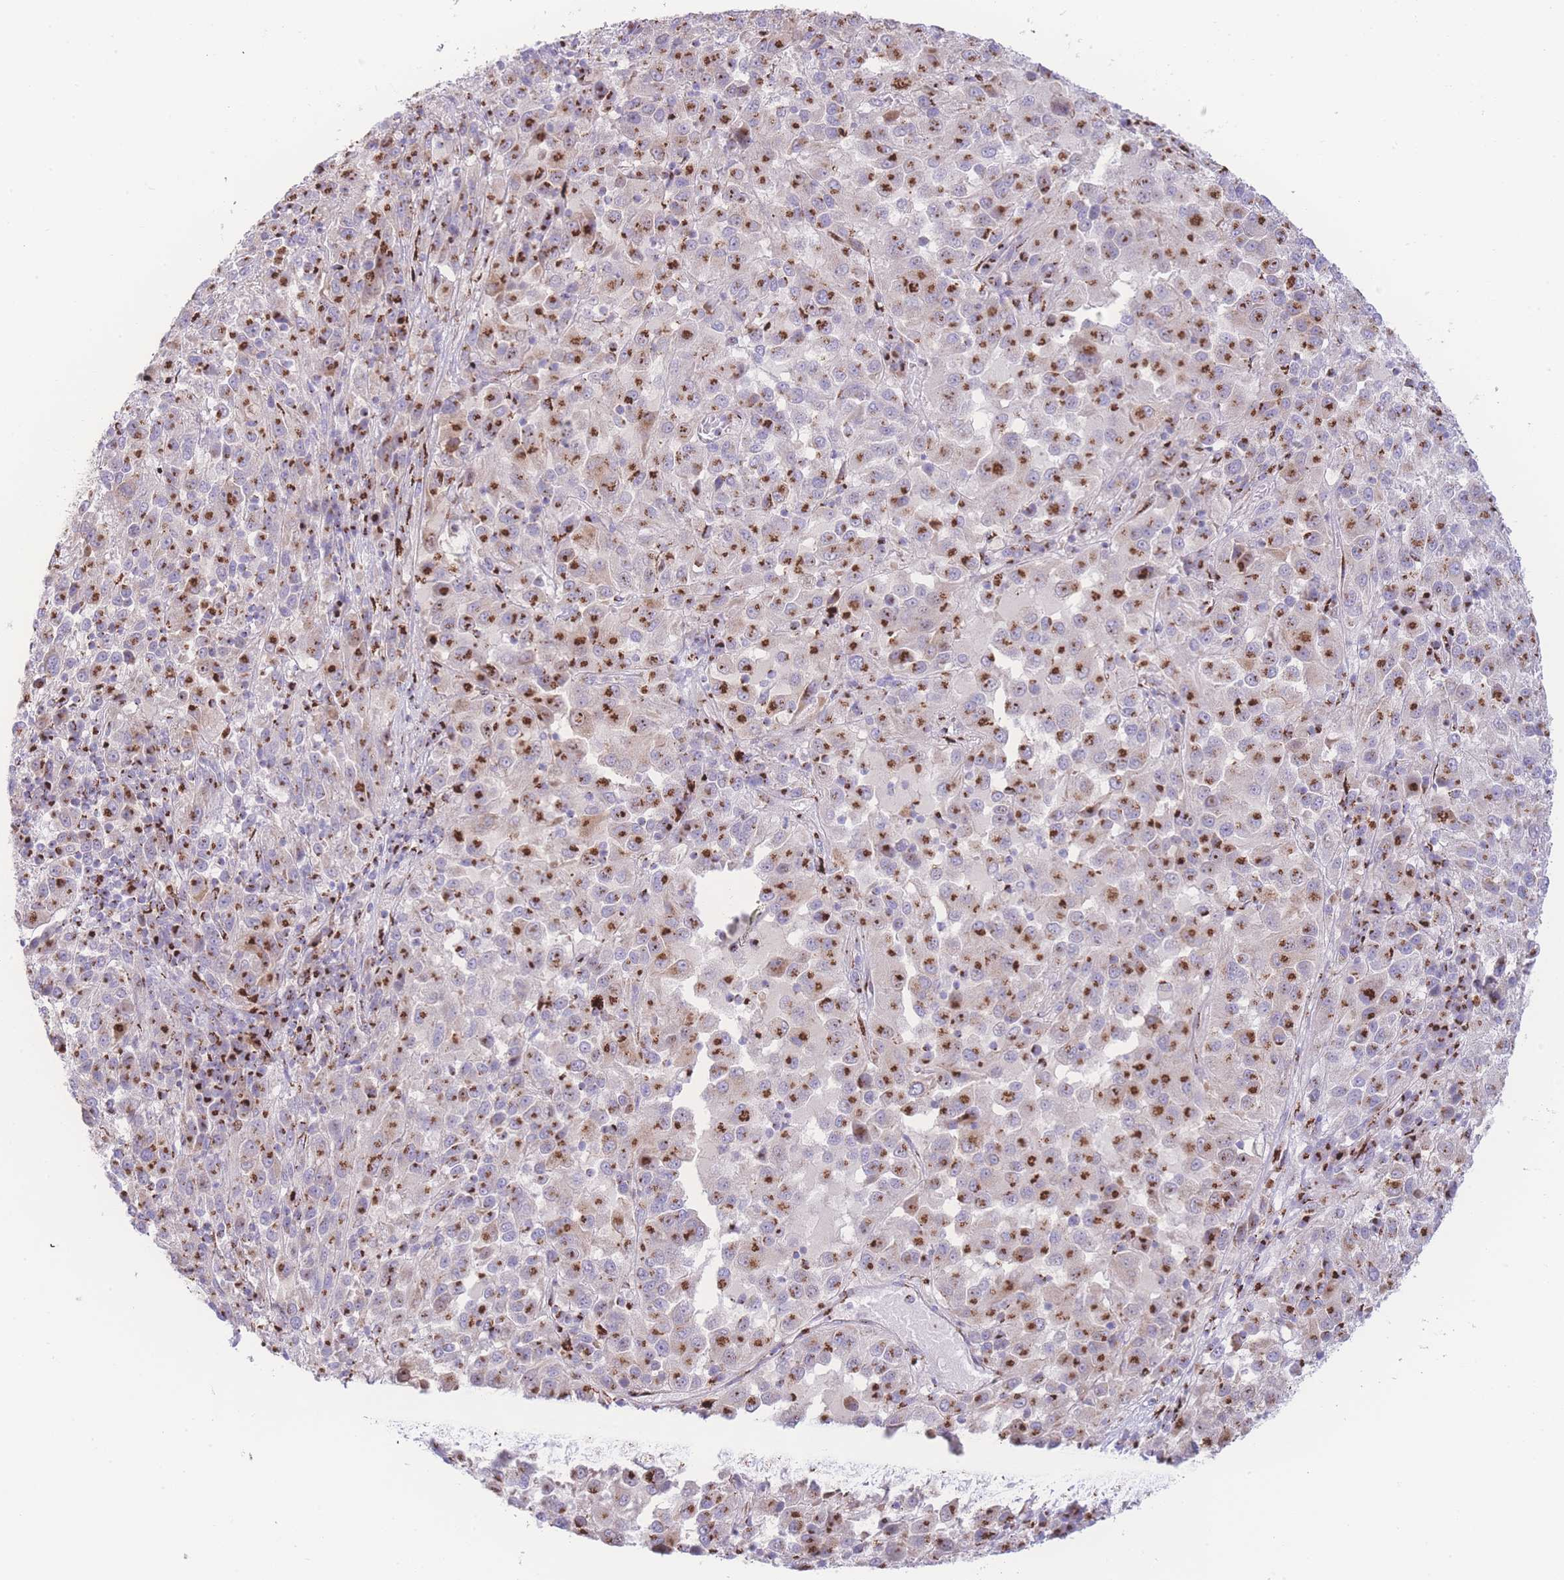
{"staining": {"intensity": "strong", "quantity": ">75%", "location": "cytoplasmic/membranous"}, "tissue": "melanoma", "cell_type": "Tumor cells", "image_type": "cancer", "snomed": [{"axis": "morphology", "description": "Malignant melanoma, Metastatic site"}, {"axis": "topography", "description": "Lung"}], "caption": "The histopathology image reveals staining of malignant melanoma (metastatic site), revealing strong cytoplasmic/membranous protein expression (brown color) within tumor cells.", "gene": "GOLM2", "patient": {"sex": "male", "age": 64}}